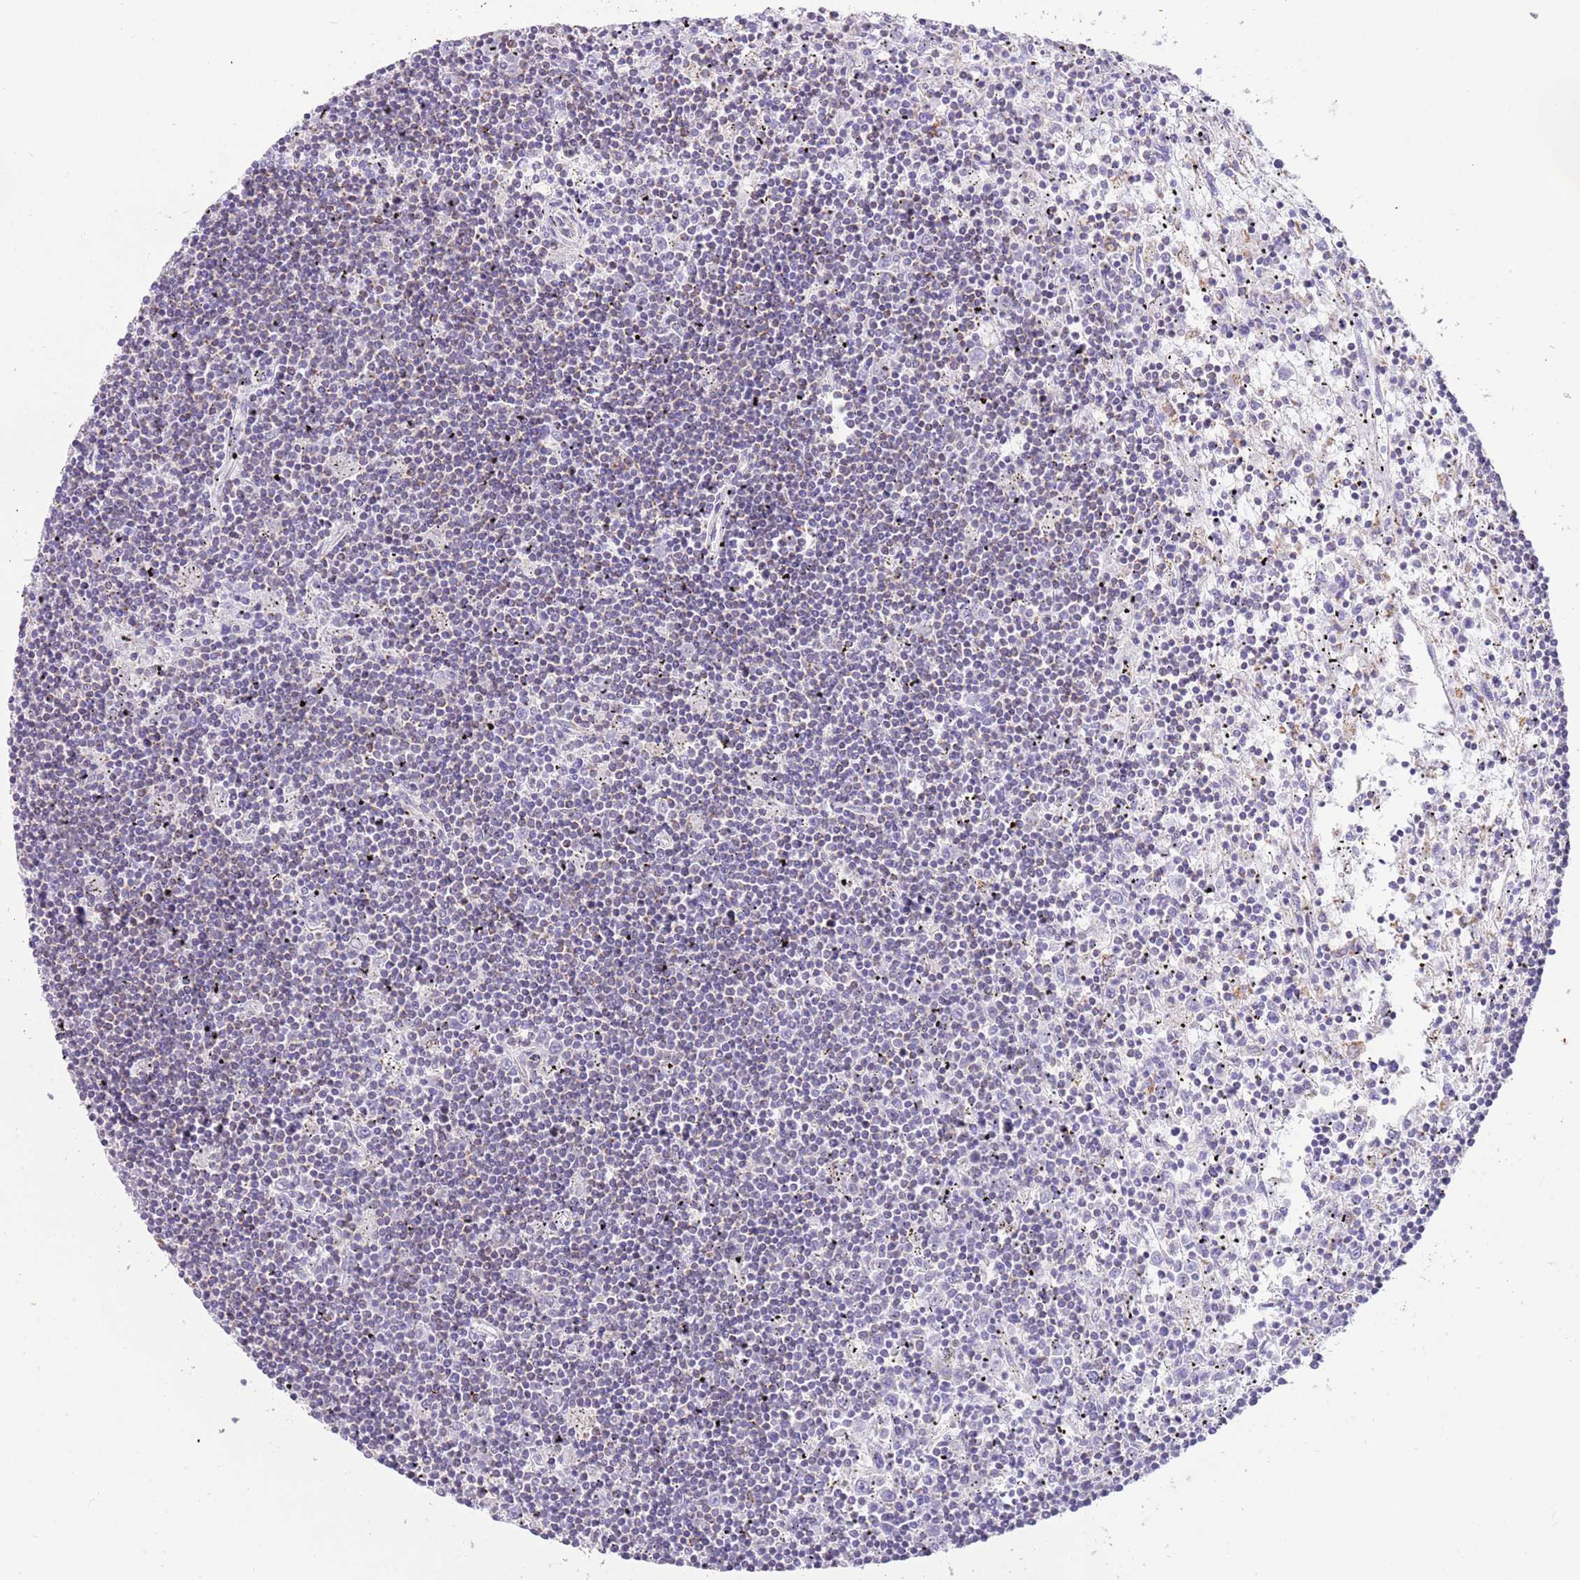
{"staining": {"intensity": "negative", "quantity": "none", "location": "none"}, "tissue": "lymphoma", "cell_type": "Tumor cells", "image_type": "cancer", "snomed": [{"axis": "morphology", "description": "Malignant lymphoma, non-Hodgkin's type, Low grade"}, {"axis": "topography", "description": "Spleen"}], "caption": "High power microscopy image of an immunohistochemistry photomicrograph of lymphoma, revealing no significant staining in tumor cells. (Stains: DAB (3,3'-diaminobenzidine) IHC with hematoxylin counter stain, Microscopy: brightfield microscopy at high magnification).", "gene": "SUCLG2", "patient": {"sex": "male", "age": 76}}